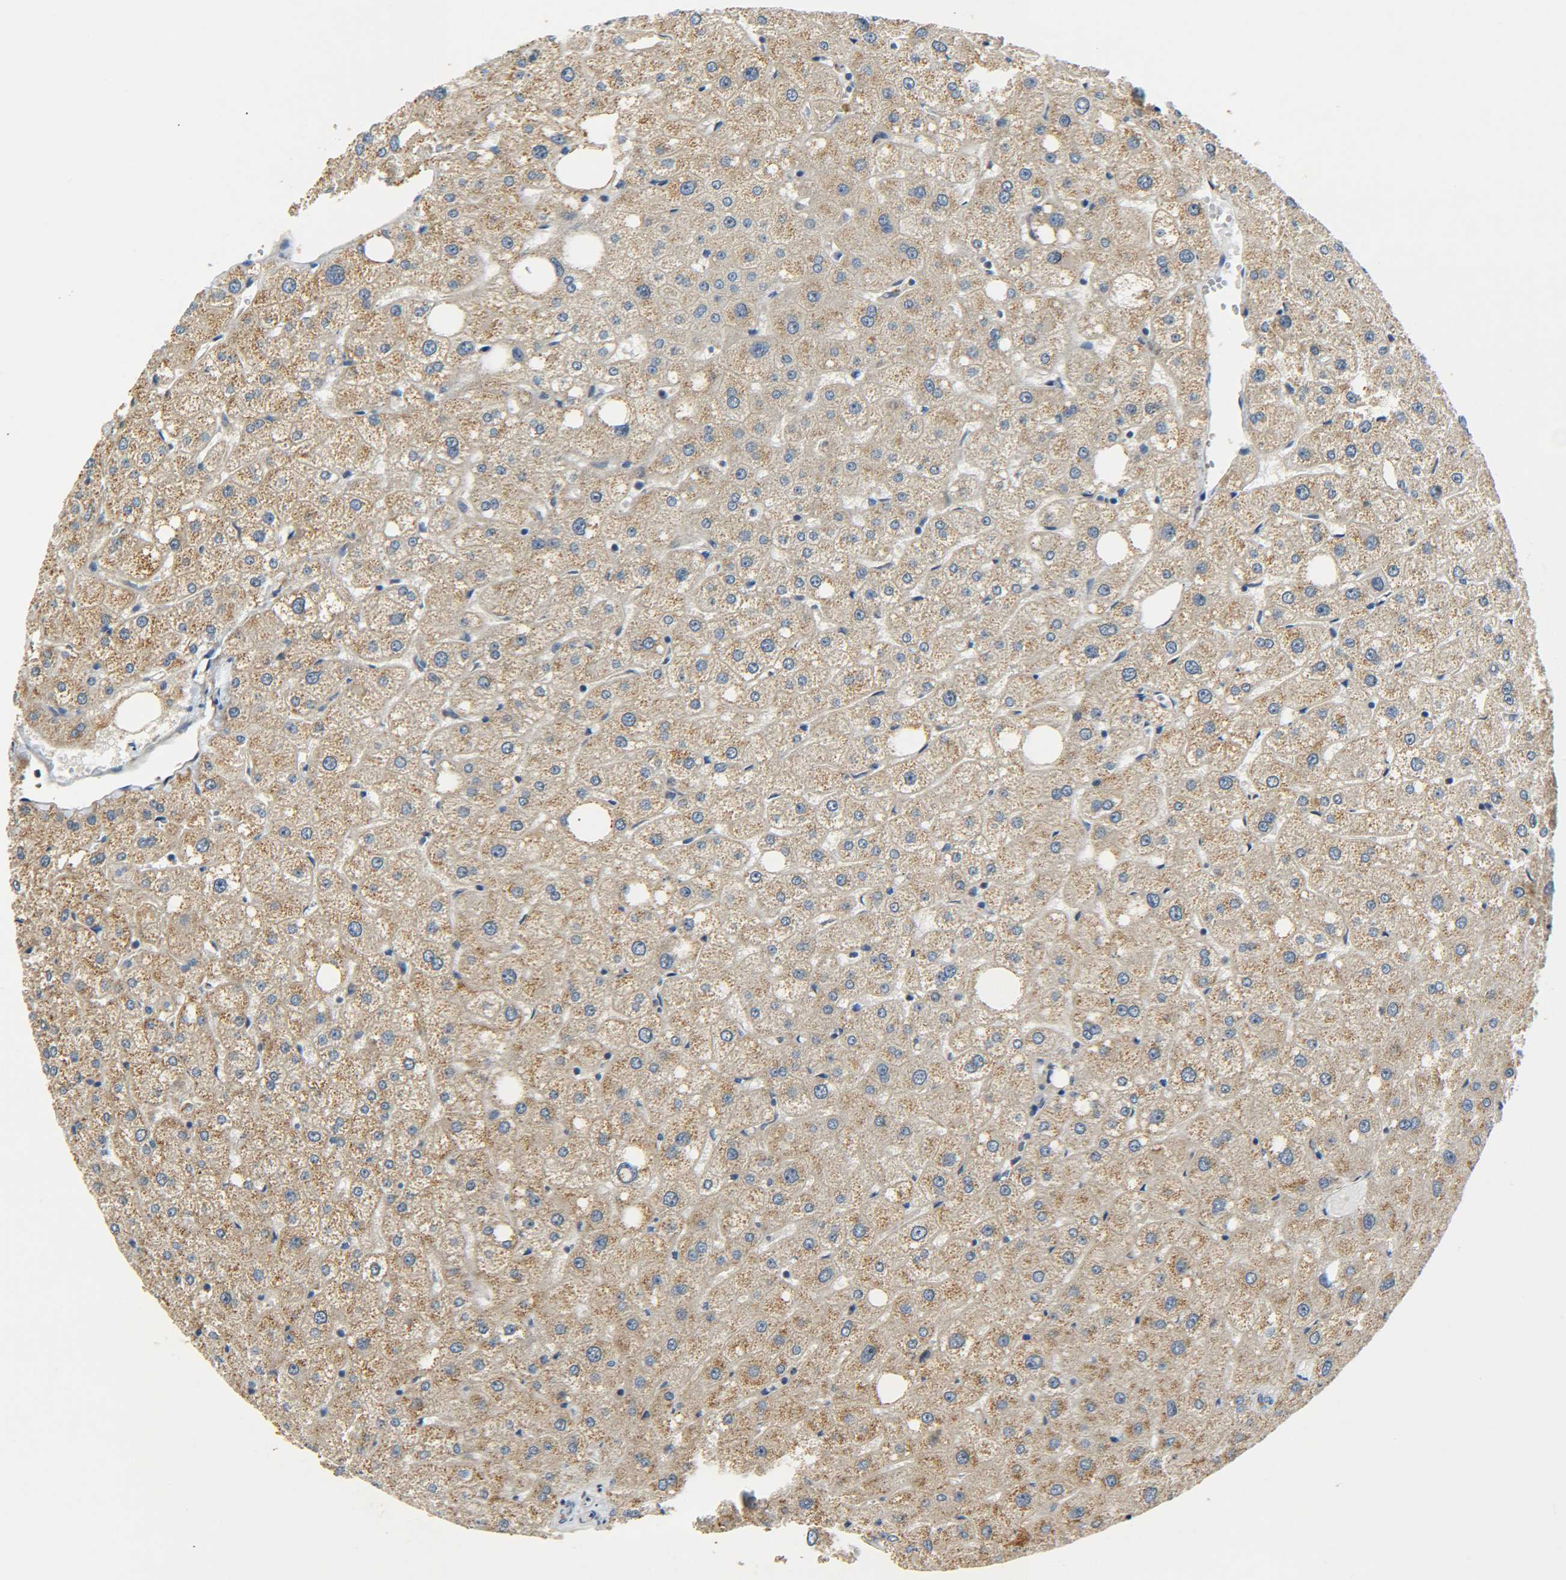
{"staining": {"intensity": "negative", "quantity": "none", "location": "none"}, "tissue": "liver", "cell_type": "Cholangiocytes", "image_type": "normal", "snomed": [{"axis": "morphology", "description": "Normal tissue, NOS"}, {"axis": "topography", "description": "Liver"}], "caption": "The immunohistochemistry (IHC) histopathology image has no significant expression in cholangiocytes of liver. Brightfield microscopy of immunohistochemistry (IHC) stained with DAB (brown) and hematoxylin (blue), captured at high magnification.", "gene": "MEIS1", "patient": {"sex": "male", "age": 73}}